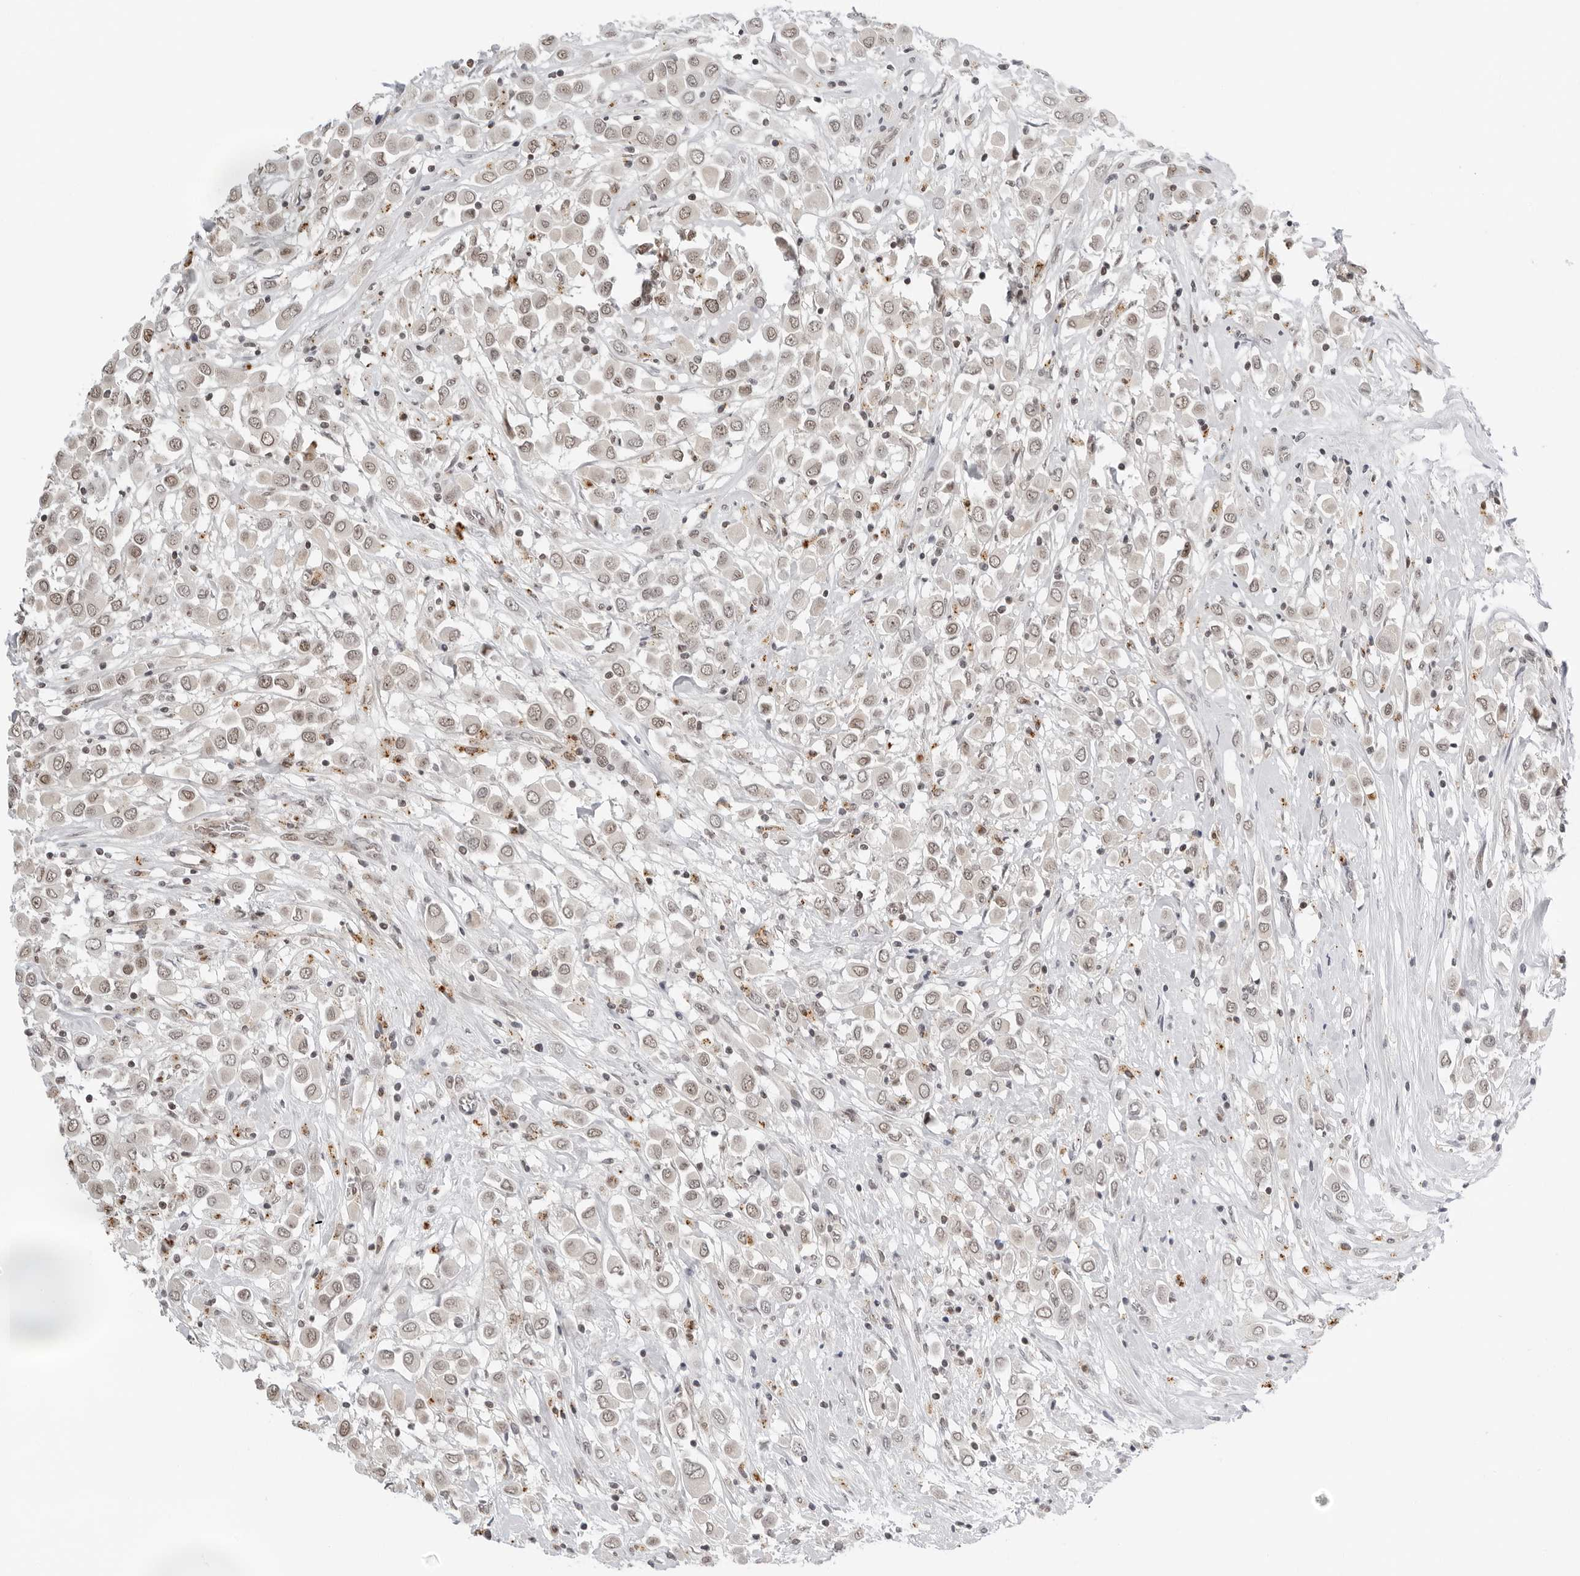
{"staining": {"intensity": "moderate", "quantity": ">75%", "location": "nuclear"}, "tissue": "breast cancer", "cell_type": "Tumor cells", "image_type": "cancer", "snomed": [{"axis": "morphology", "description": "Duct carcinoma"}, {"axis": "topography", "description": "Breast"}], "caption": "The immunohistochemical stain shows moderate nuclear staining in tumor cells of breast cancer tissue.", "gene": "TOX4", "patient": {"sex": "female", "age": 61}}